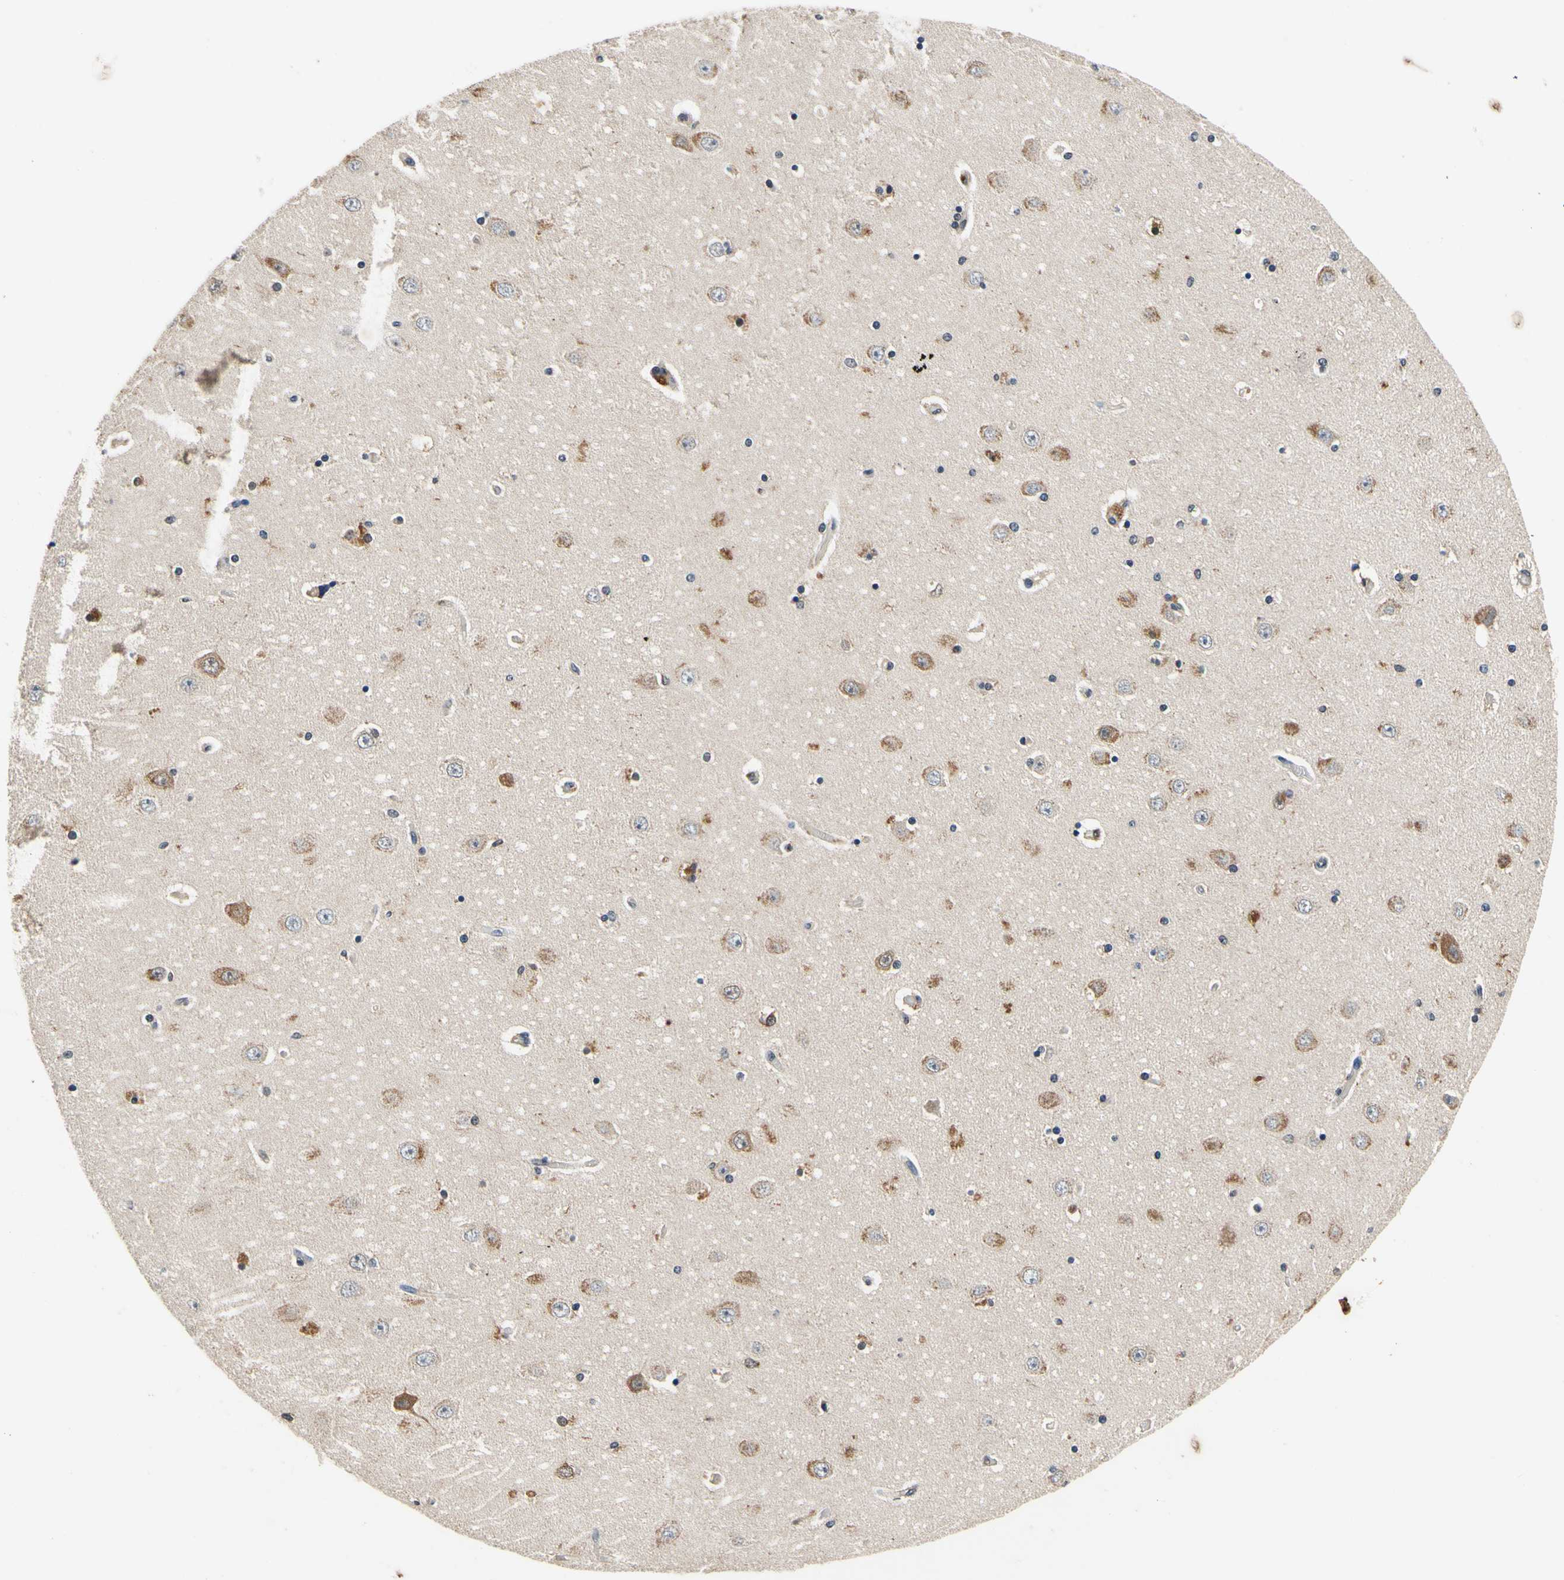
{"staining": {"intensity": "weak", "quantity": "<25%", "location": "cytoplasmic/membranous"}, "tissue": "hippocampus", "cell_type": "Glial cells", "image_type": "normal", "snomed": [{"axis": "morphology", "description": "Normal tissue, NOS"}, {"axis": "topography", "description": "Hippocampus"}], "caption": "Immunohistochemistry (IHC) micrograph of benign hippocampus: human hippocampus stained with DAB shows no significant protein expression in glial cells.", "gene": "PLA2G4A", "patient": {"sex": "female", "age": 54}}